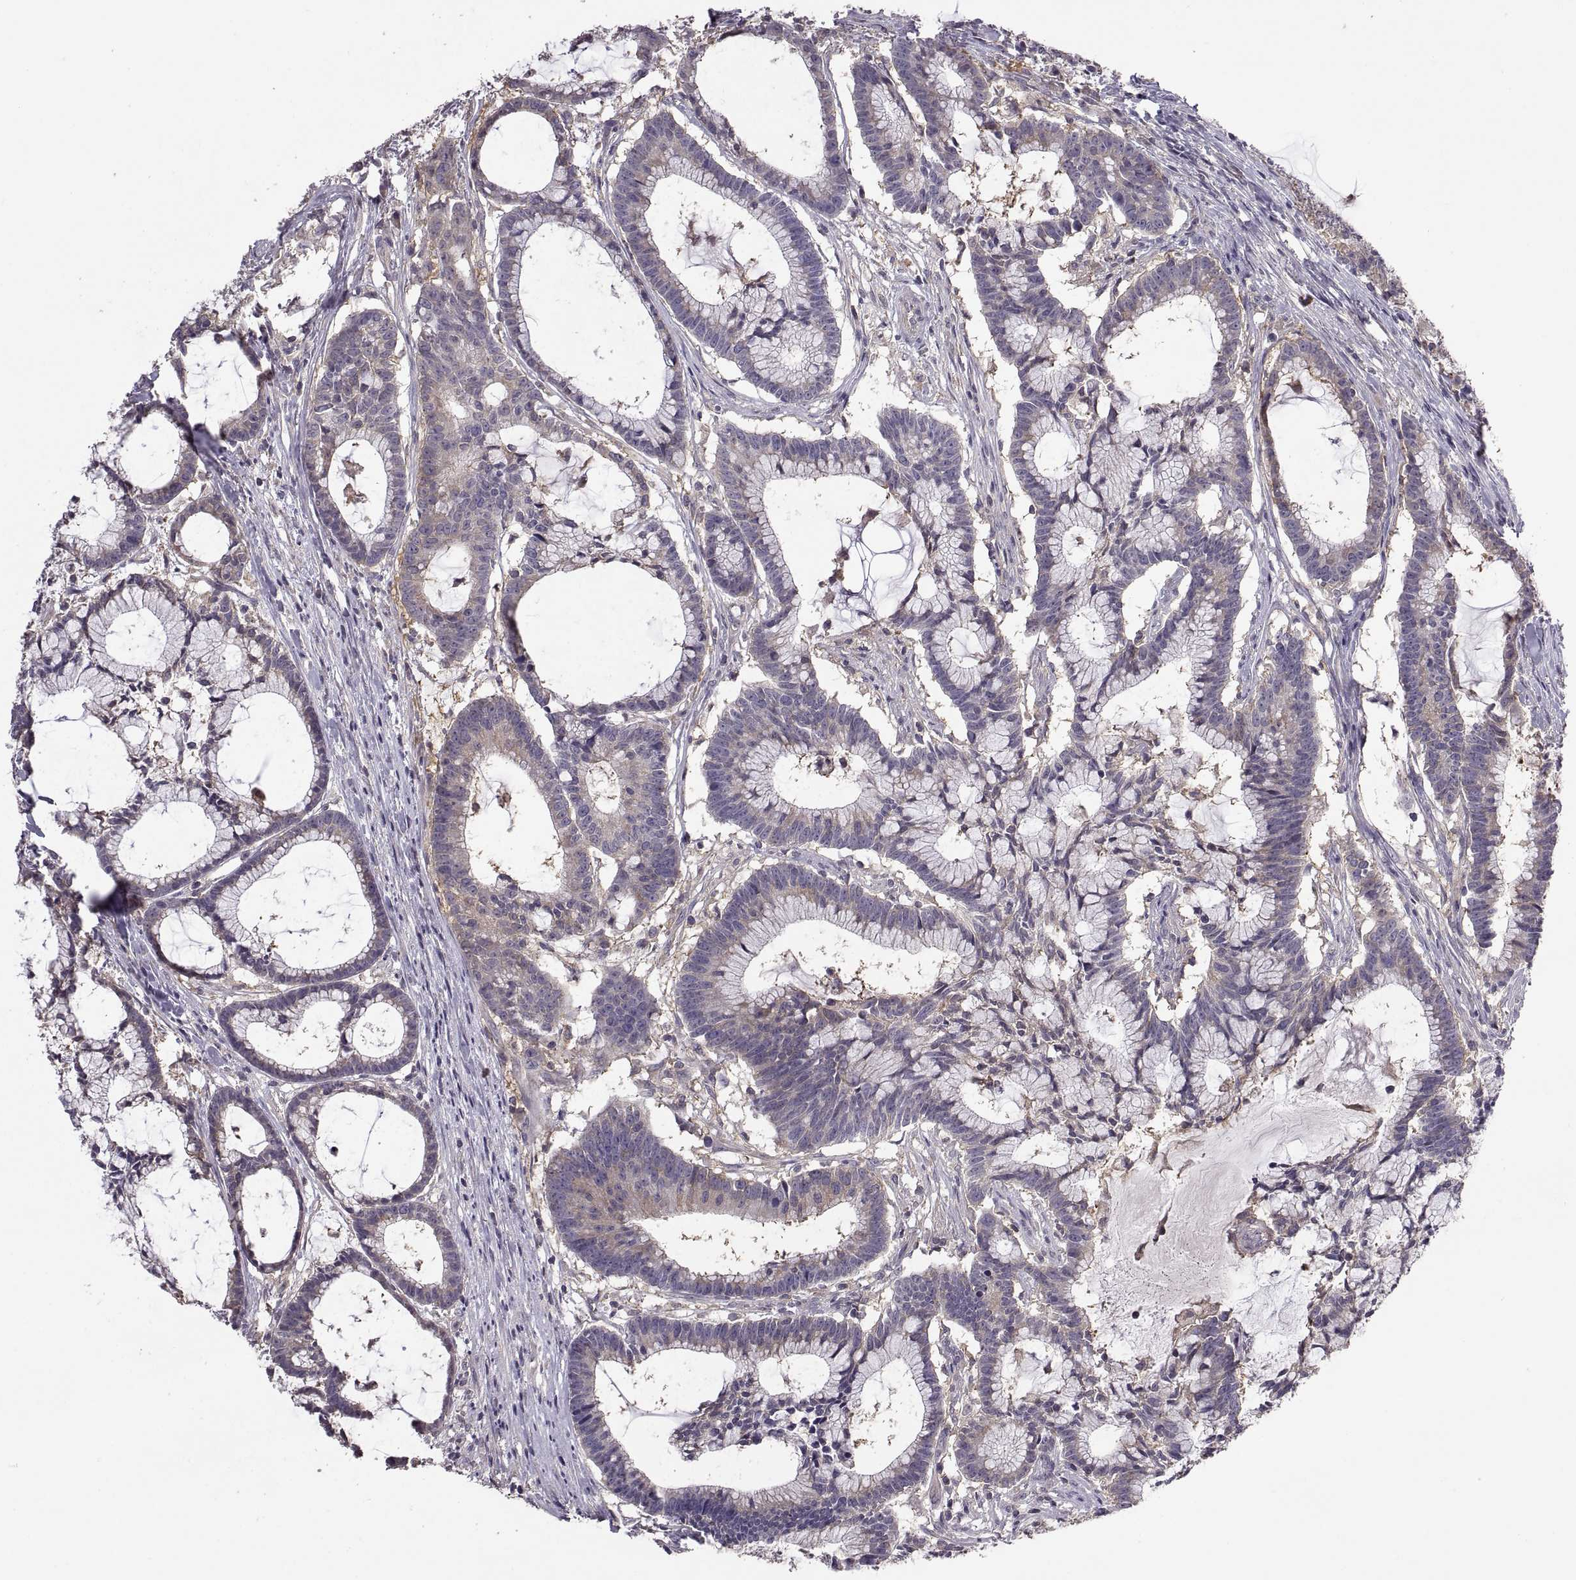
{"staining": {"intensity": "negative", "quantity": "none", "location": "none"}, "tissue": "colorectal cancer", "cell_type": "Tumor cells", "image_type": "cancer", "snomed": [{"axis": "morphology", "description": "Adenocarcinoma, NOS"}, {"axis": "topography", "description": "Colon"}], "caption": "Immunohistochemical staining of human adenocarcinoma (colorectal) demonstrates no significant positivity in tumor cells.", "gene": "NMNAT2", "patient": {"sex": "female", "age": 78}}